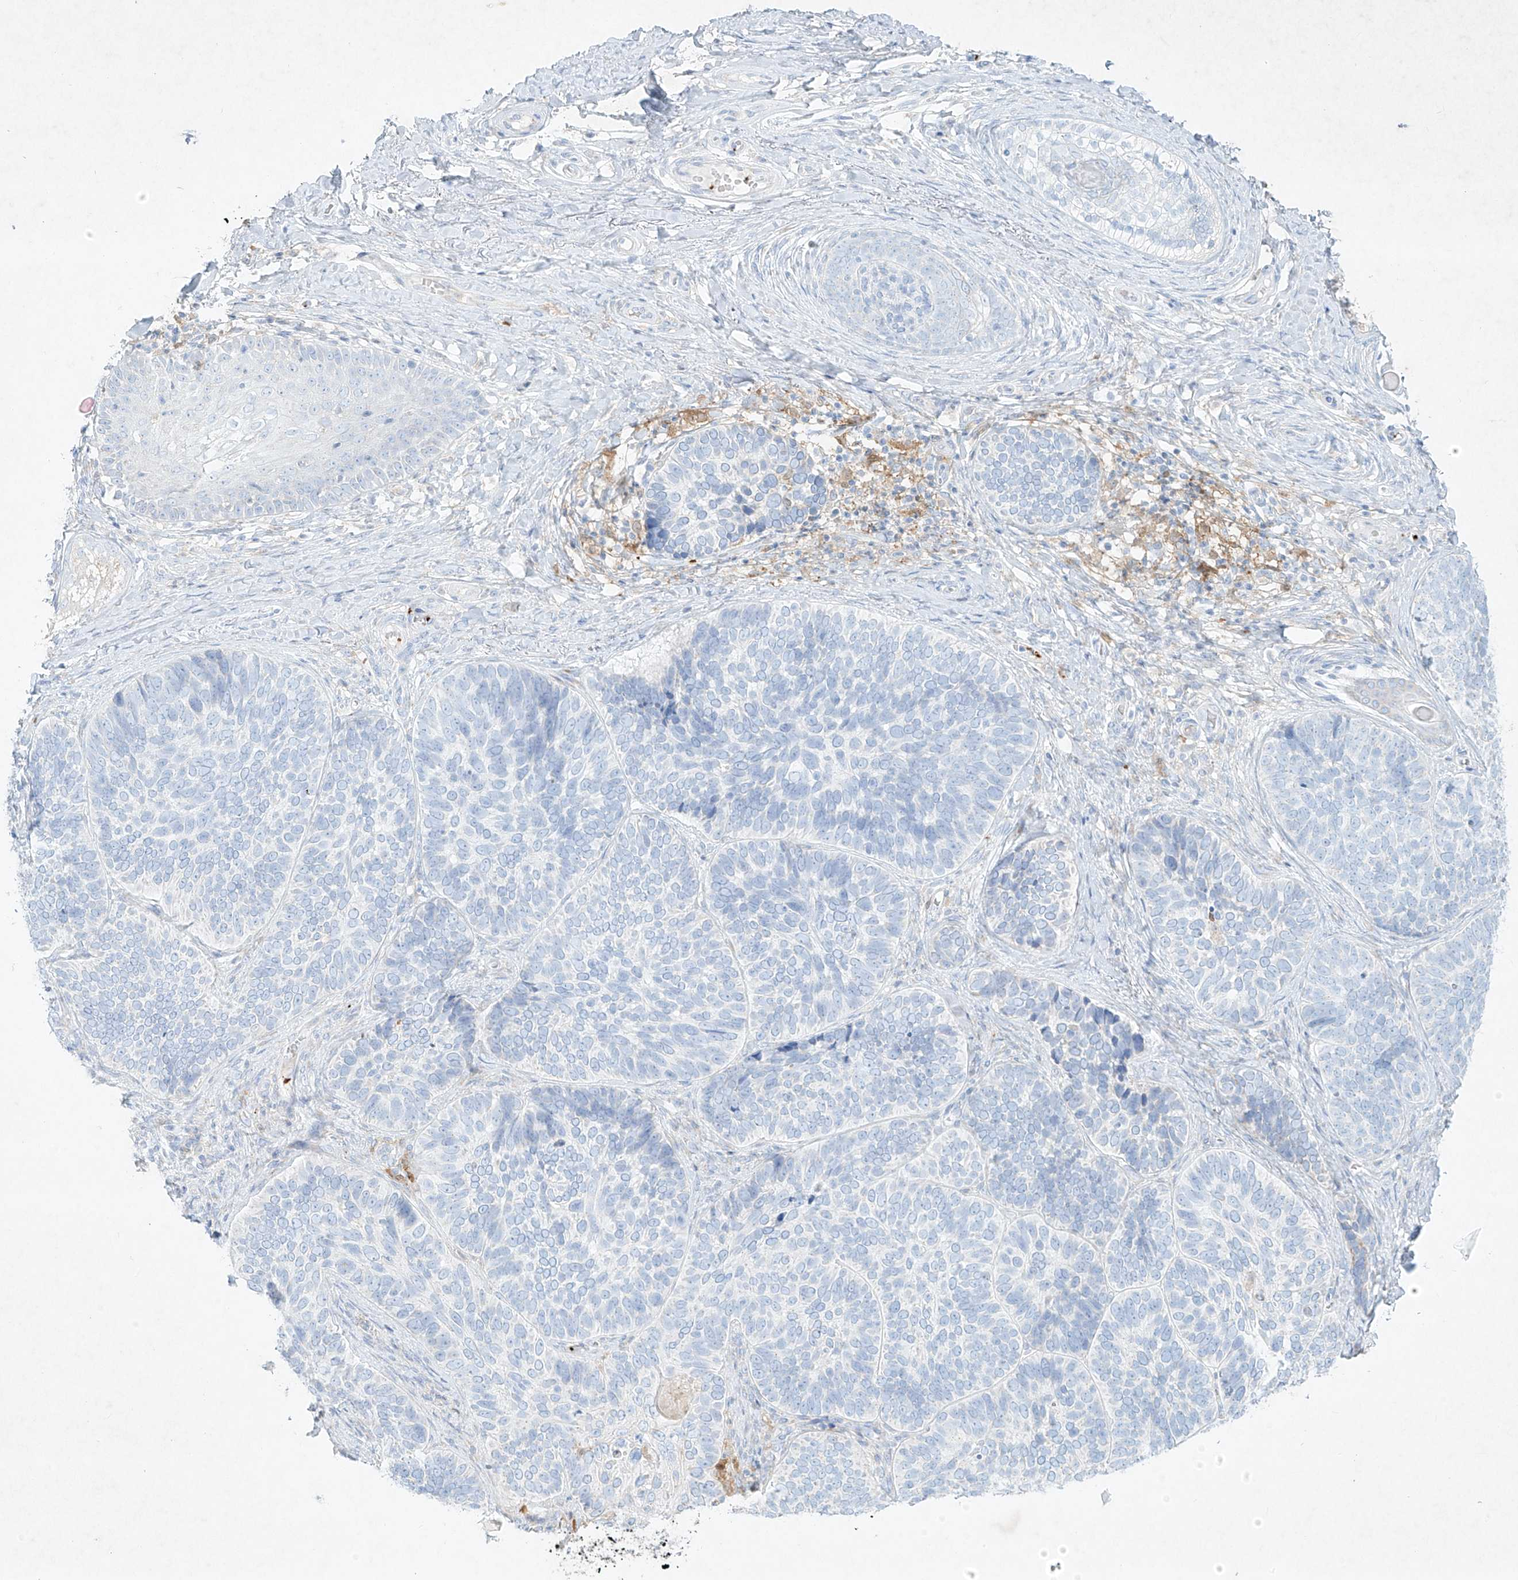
{"staining": {"intensity": "negative", "quantity": "none", "location": "none"}, "tissue": "skin cancer", "cell_type": "Tumor cells", "image_type": "cancer", "snomed": [{"axis": "morphology", "description": "Basal cell carcinoma"}, {"axis": "topography", "description": "Skin"}], "caption": "The IHC histopathology image has no significant expression in tumor cells of skin cancer tissue.", "gene": "PLEK", "patient": {"sex": "male", "age": 62}}